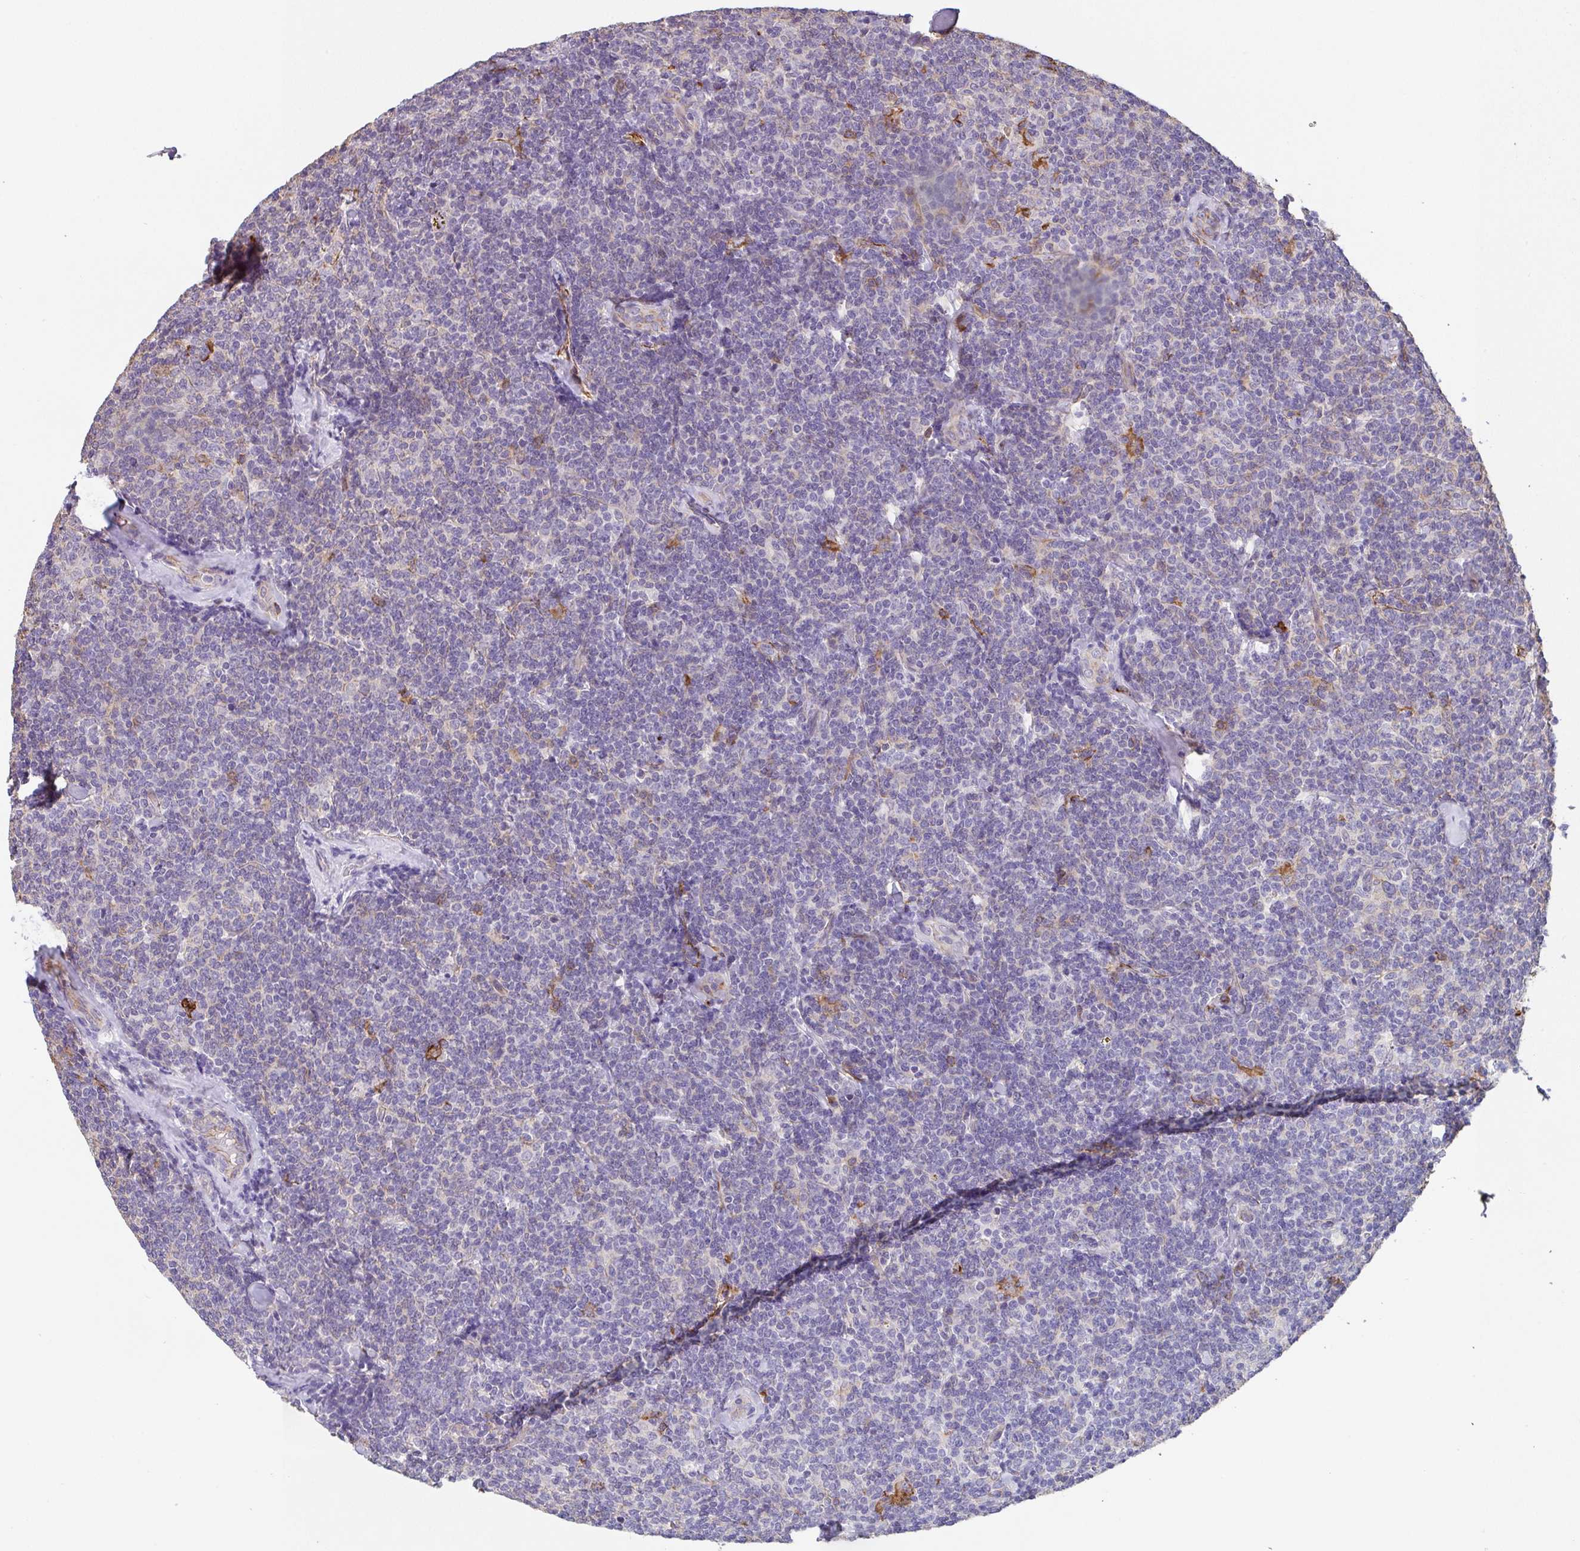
{"staining": {"intensity": "negative", "quantity": "none", "location": "none"}, "tissue": "lymphoma", "cell_type": "Tumor cells", "image_type": "cancer", "snomed": [{"axis": "morphology", "description": "Malignant lymphoma, non-Hodgkin's type, Low grade"}, {"axis": "topography", "description": "Lymph node"}], "caption": "Immunohistochemistry (IHC) of lymphoma shows no positivity in tumor cells.", "gene": "DBN1", "patient": {"sex": "female", "age": 56}}